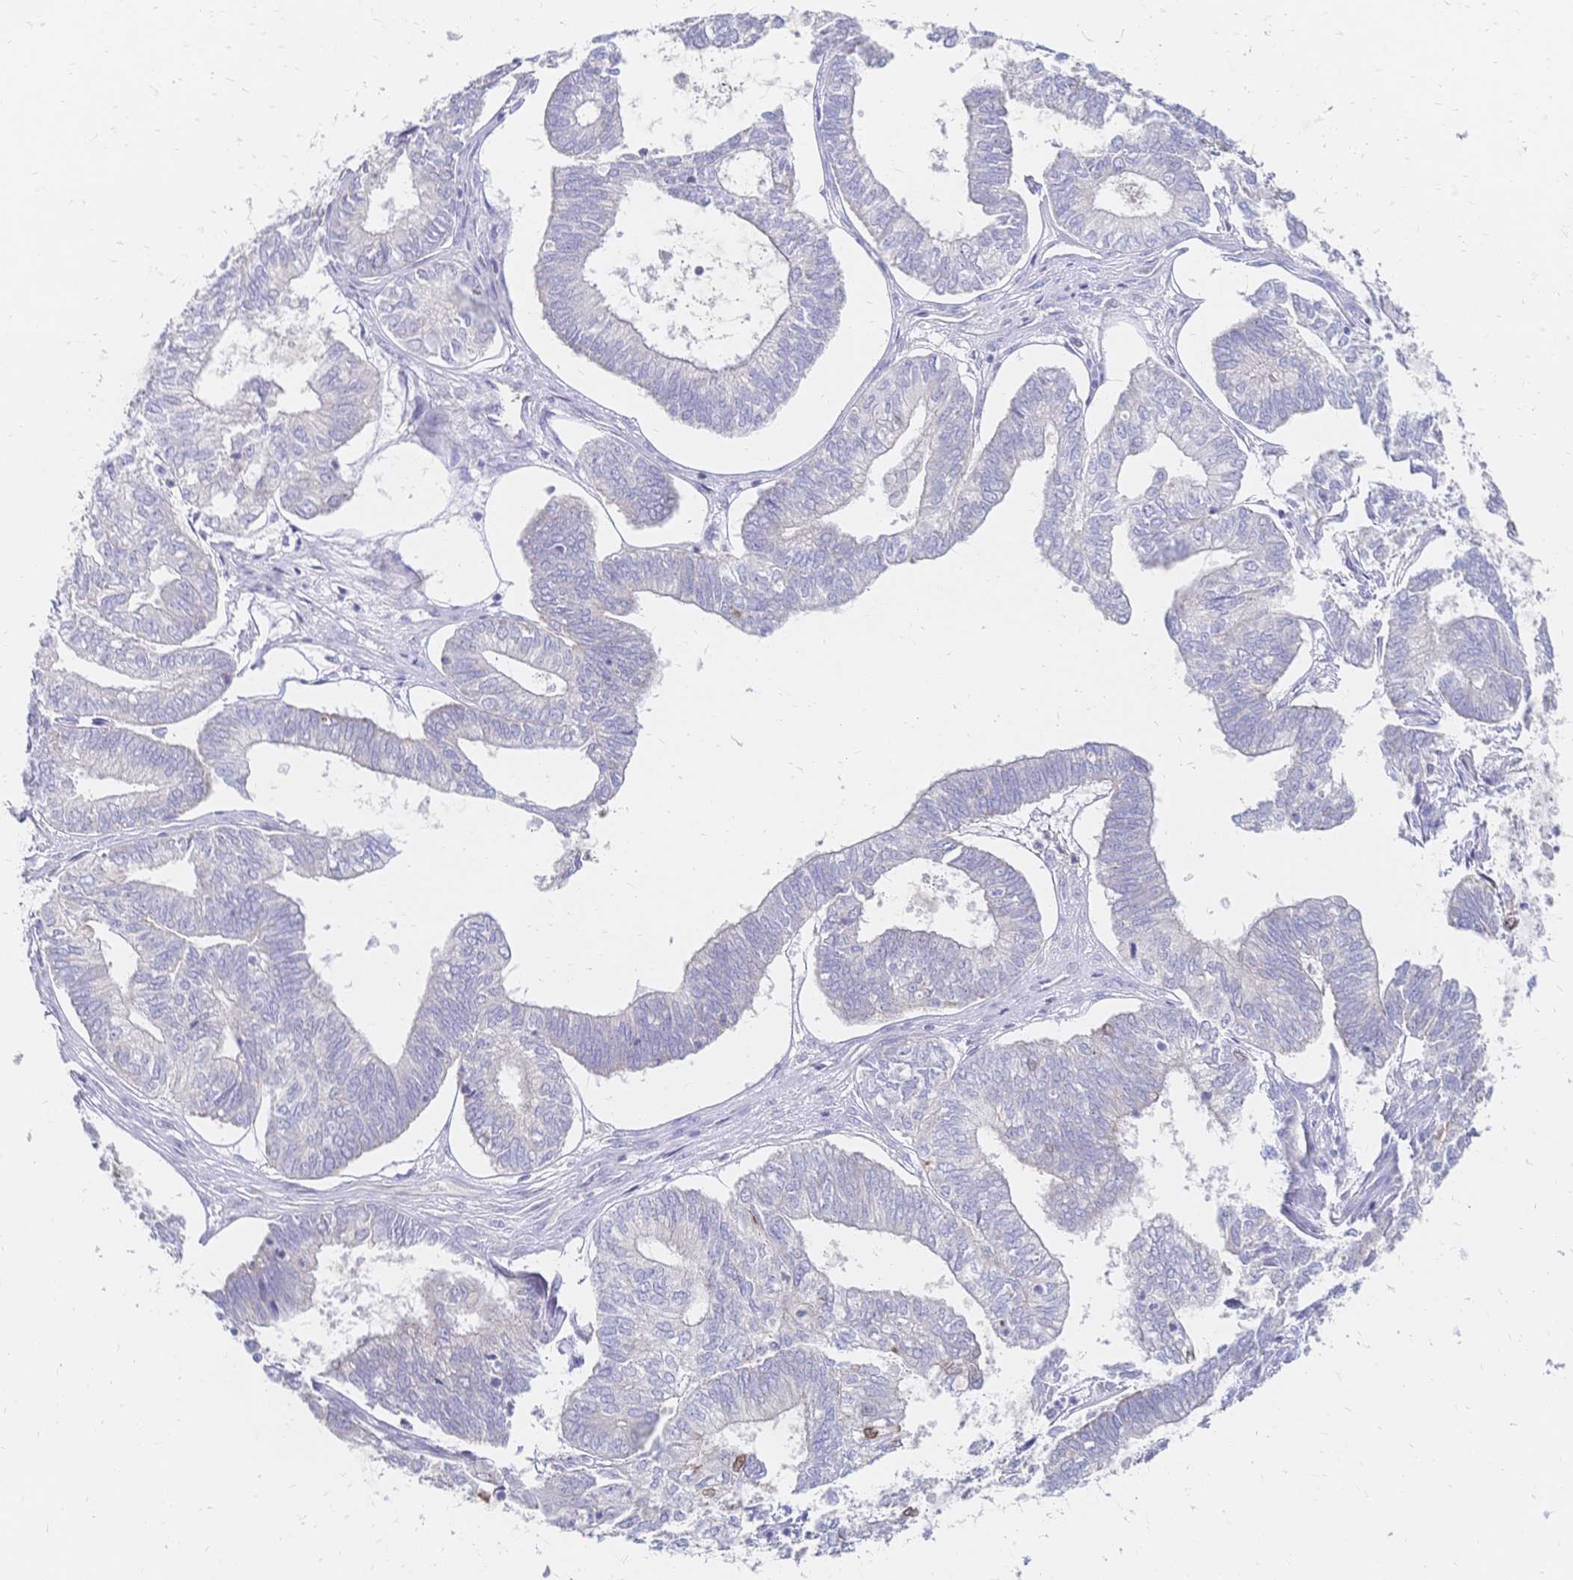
{"staining": {"intensity": "negative", "quantity": "none", "location": "none"}, "tissue": "ovarian cancer", "cell_type": "Tumor cells", "image_type": "cancer", "snomed": [{"axis": "morphology", "description": "Carcinoma, endometroid"}, {"axis": "topography", "description": "Ovary"}], "caption": "Immunohistochemistry of ovarian cancer reveals no staining in tumor cells.", "gene": "VWC2L", "patient": {"sex": "female", "age": 64}}